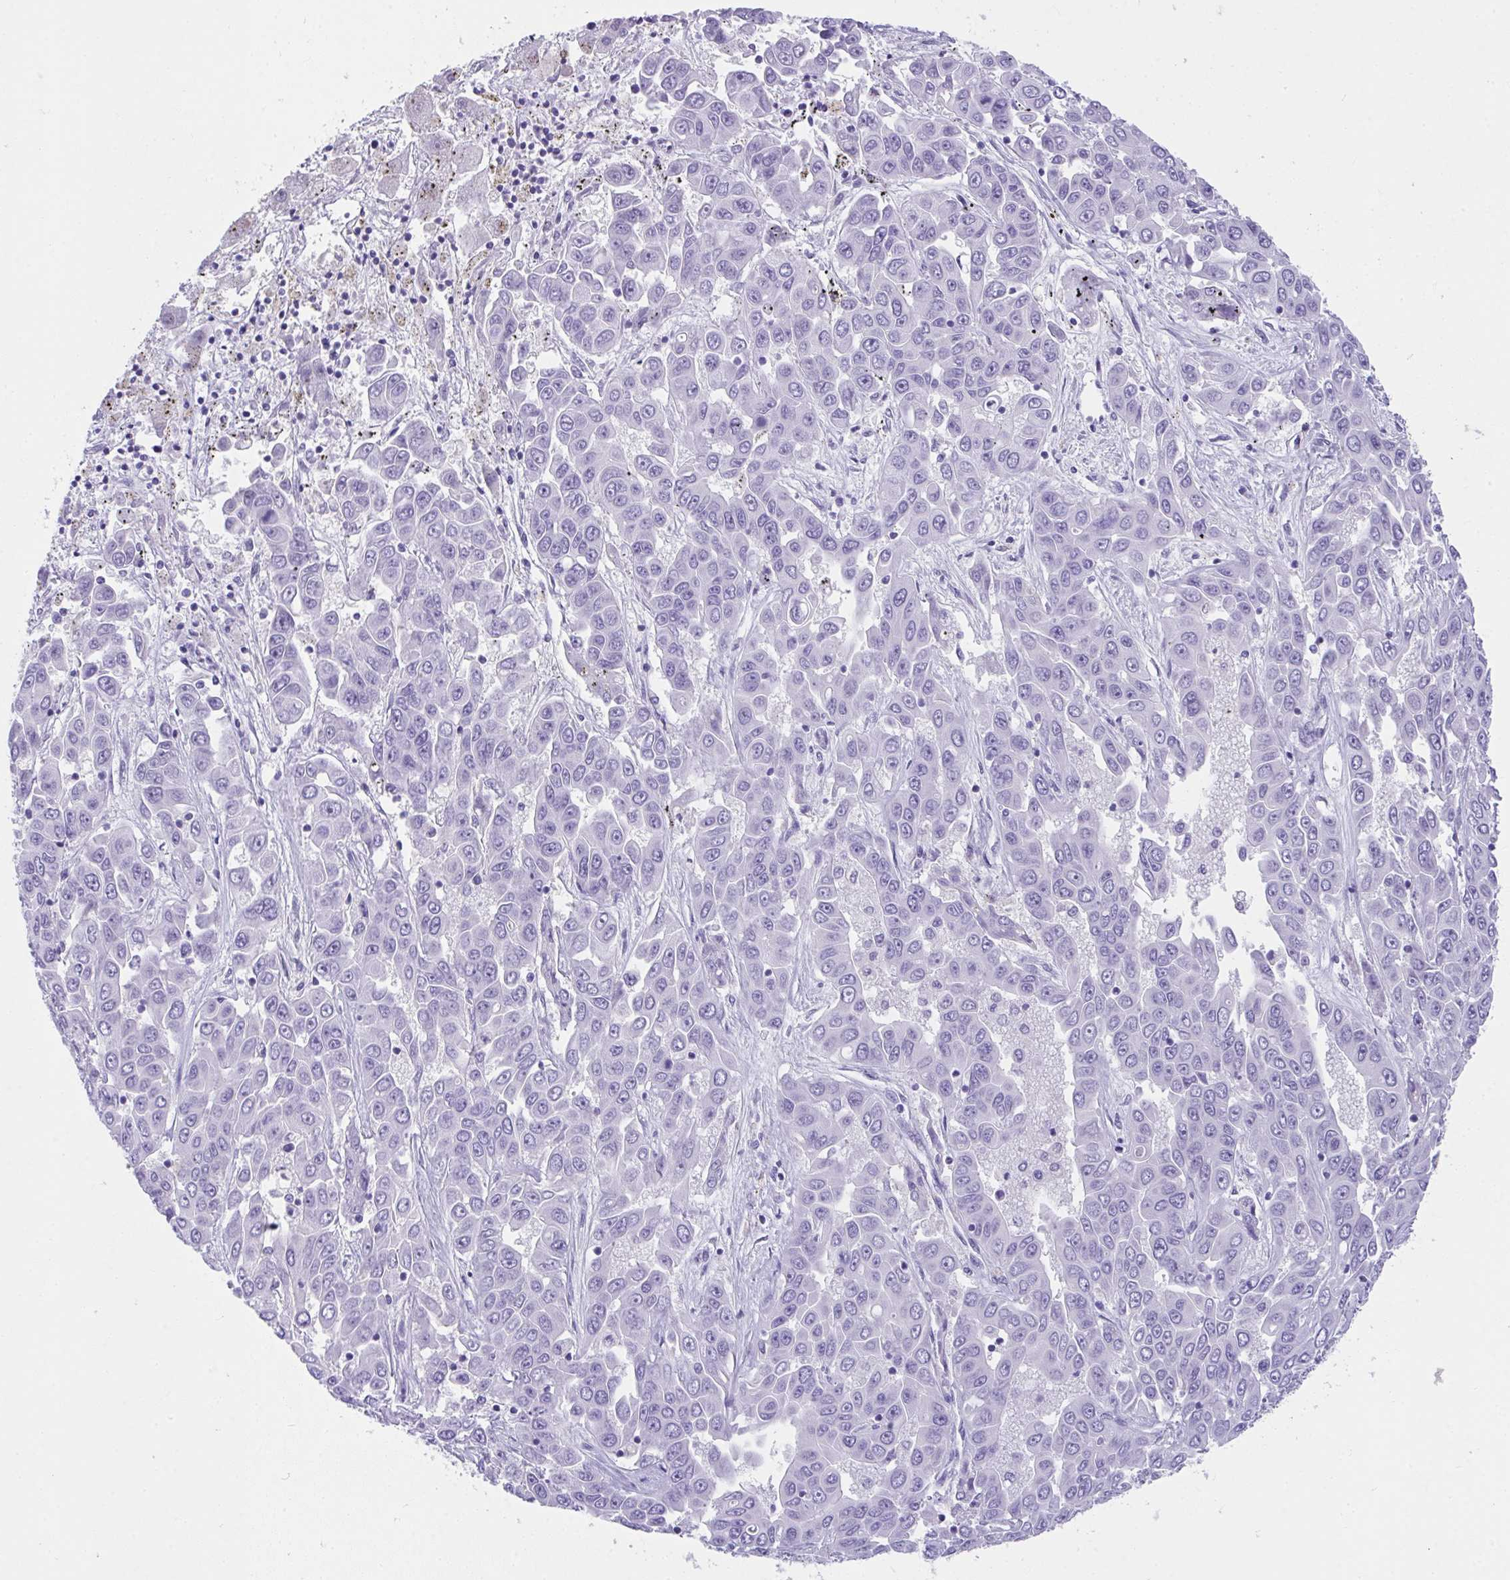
{"staining": {"intensity": "negative", "quantity": "none", "location": "none"}, "tissue": "liver cancer", "cell_type": "Tumor cells", "image_type": "cancer", "snomed": [{"axis": "morphology", "description": "Cholangiocarcinoma"}, {"axis": "topography", "description": "Liver"}], "caption": "This is a photomicrograph of immunohistochemistry staining of liver cancer (cholangiocarcinoma), which shows no expression in tumor cells. The staining is performed using DAB brown chromogen with nuclei counter-stained in using hematoxylin.", "gene": "AVIL", "patient": {"sex": "female", "age": 52}}